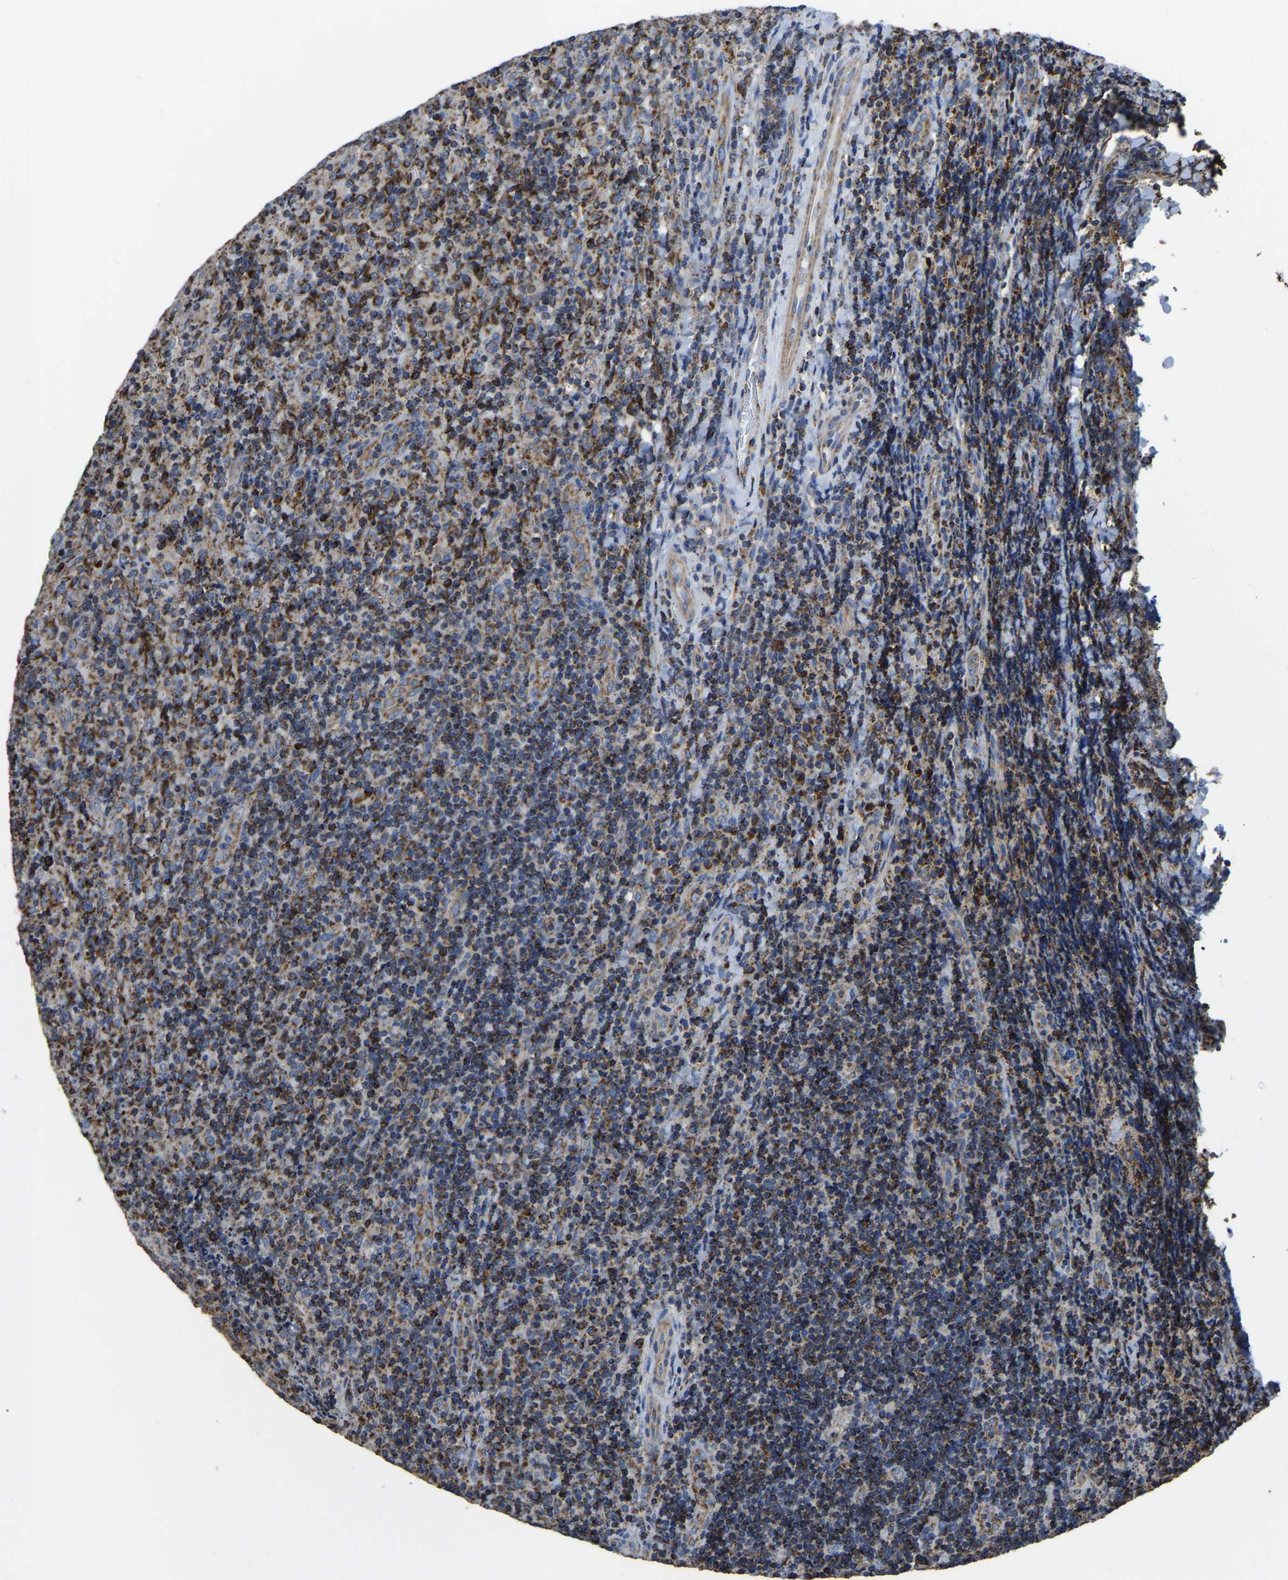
{"staining": {"intensity": "strong", "quantity": "25%-75%", "location": "cytoplasmic/membranous"}, "tissue": "lymphoma", "cell_type": "Tumor cells", "image_type": "cancer", "snomed": [{"axis": "morphology", "description": "Malignant lymphoma, non-Hodgkin's type, High grade"}, {"axis": "topography", "description": "Tonsil"}], "caption": "Immunohistochemistry staining of malignant lymphoma, non-Hodgkin's type (high-grade), which exhibits high levels of strong cytoplasmic/membranous expression in approximately 25%-75% of tumor cells indicating strong cytoplasmic/membranous protein staining. The staining was performed using DAB (3,3'-diaminobenzidine) (brown) for protein detection and nuclei were counterstained in hematoxylin (blue).", "gene": "ETFA", "patient": {"sex": "female", "age": 36}}